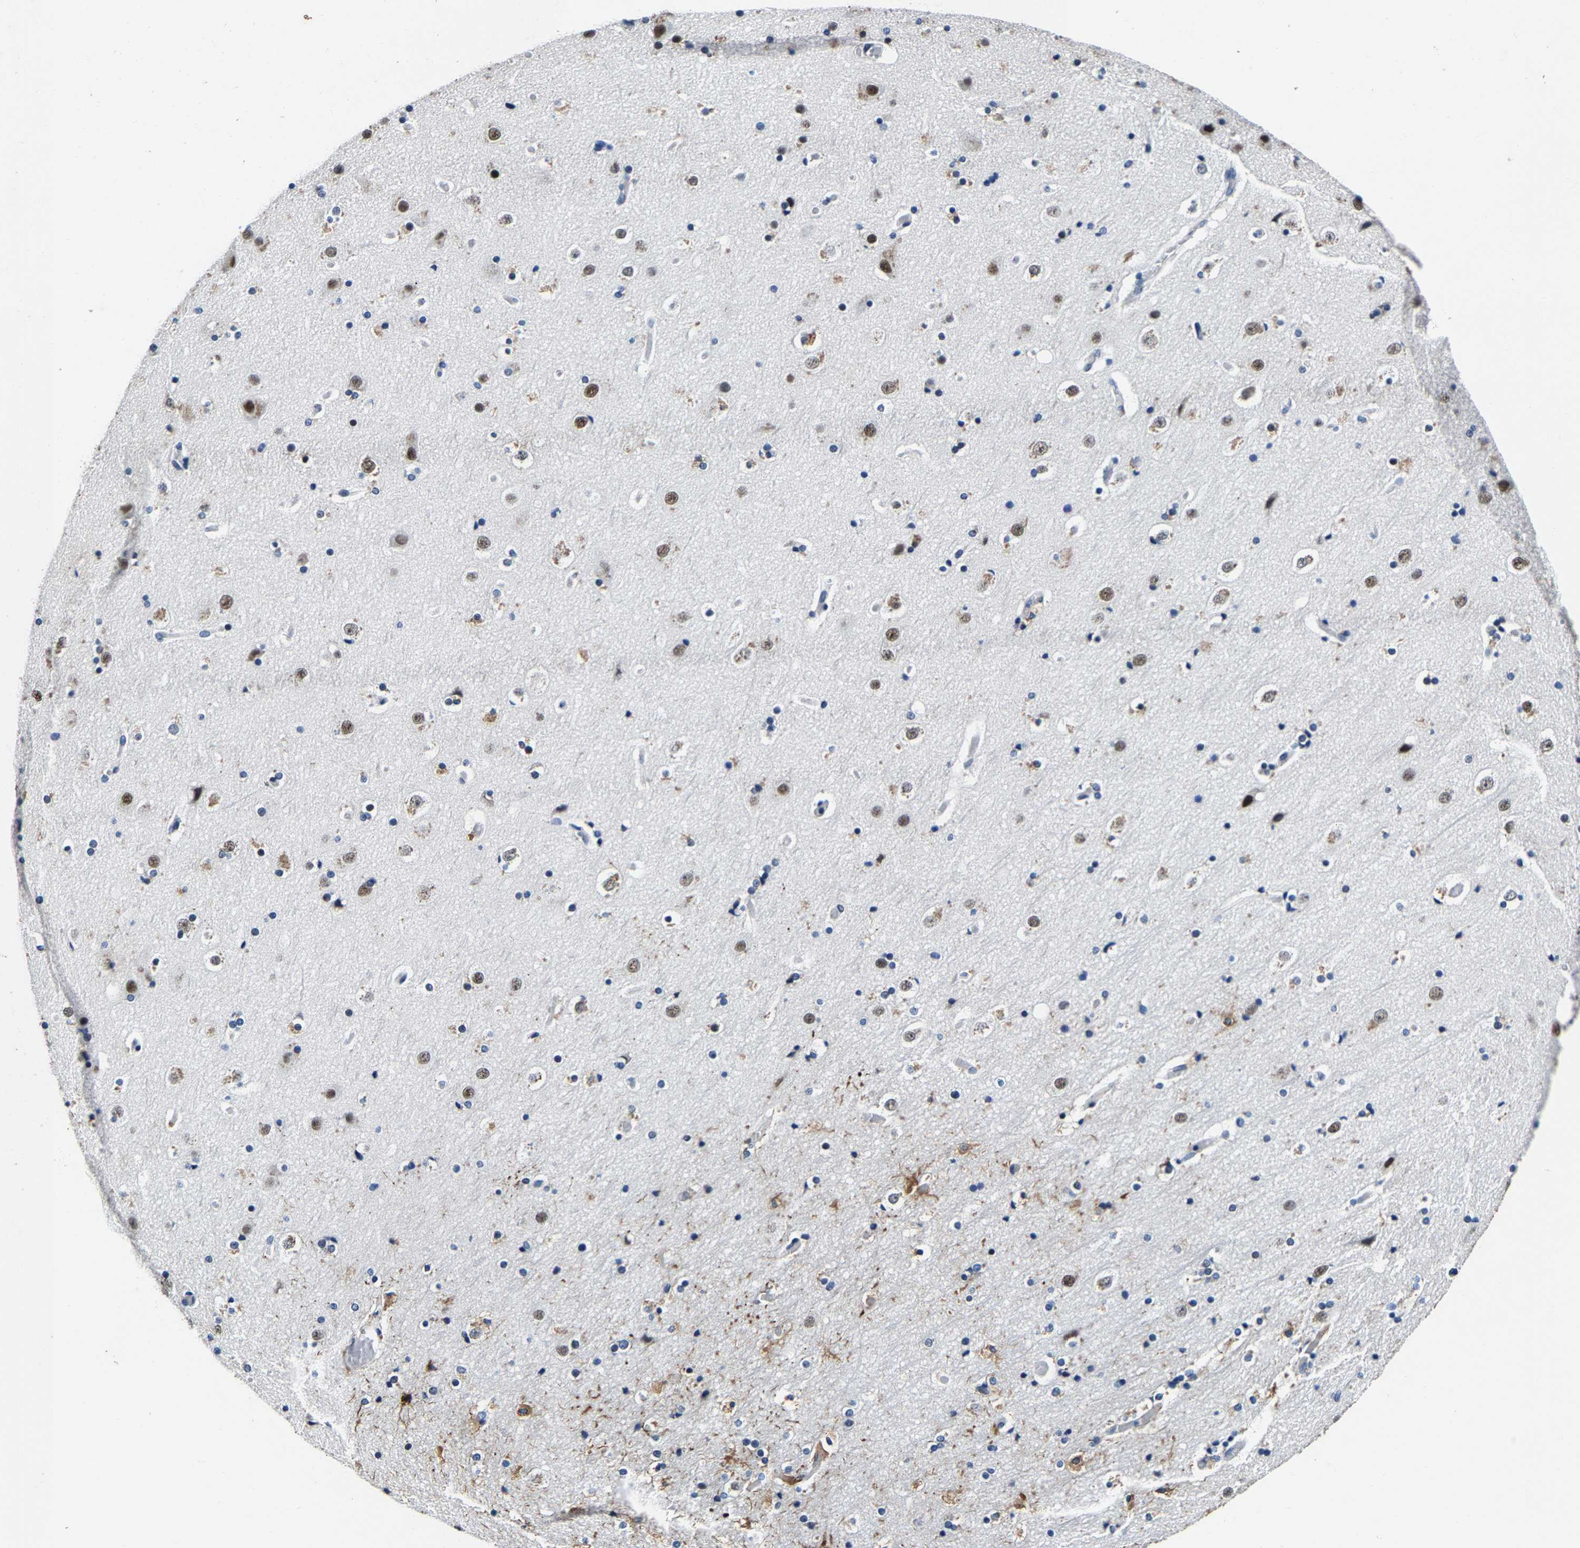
{"staining": {"intensity": "negative", "quantity": "none", "location": "none"}, "tissue": "cerebral cortex", "cell_type": "Endothelial cells", "image_type": "normal", "snomed": [{"axis": "morphology", "description": "Normal tissue, NOS"}, {"axis": "topography", "description": "Cerebral cortex"}], "caption": "This is an immunohistochemistry (IHC) image of normal human cerebral cortex. There is no staining in endothelial cells.", "gene": "UBN2", "patient": {"sex": "male", "age": 57}}